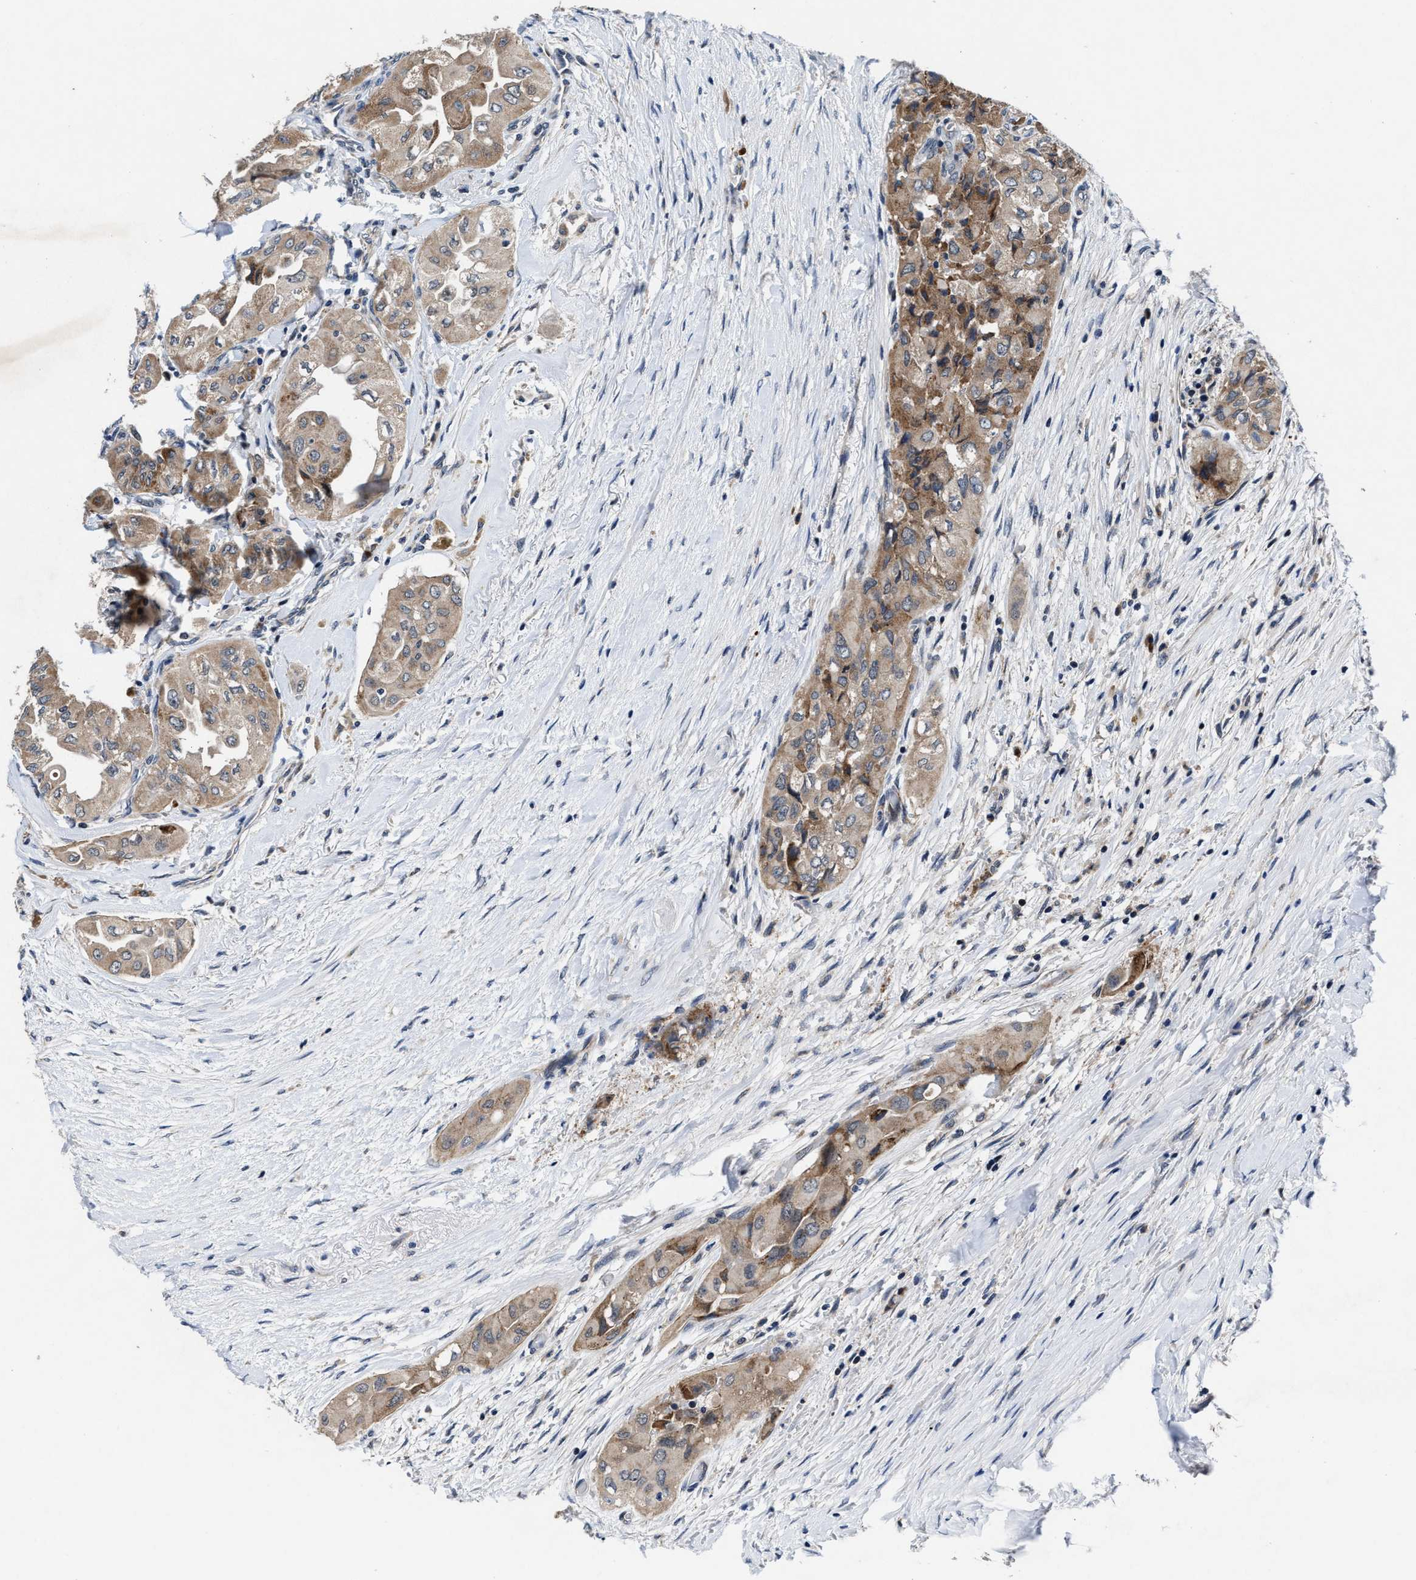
{"staining": {"intensity": "weak", "quantity": ">75%", "location": "cytoplasmic/membranous"}, "tissue": "thyroid cancer", "cell_type": "Tumor cells", "image_type": "cancer", "snomed": [{"axis": "morphology", "description": "Papillary adenocarcinoma, NOS"}, {"axis": "topography", "description": "Thyroid gland"}], "caption": "Immunohistochemical staining of human thyroid cancer (papillary adenocarcinoma) exhibits low levels of weak cytoplasmic/membranous staining in about >75% of tumor cells. Immunohistochemistry stains the protein of interest in brown and the nuclei are stained blue.", "gene": "TMEM53", "patient": {"sex": "female", "age": 59}}